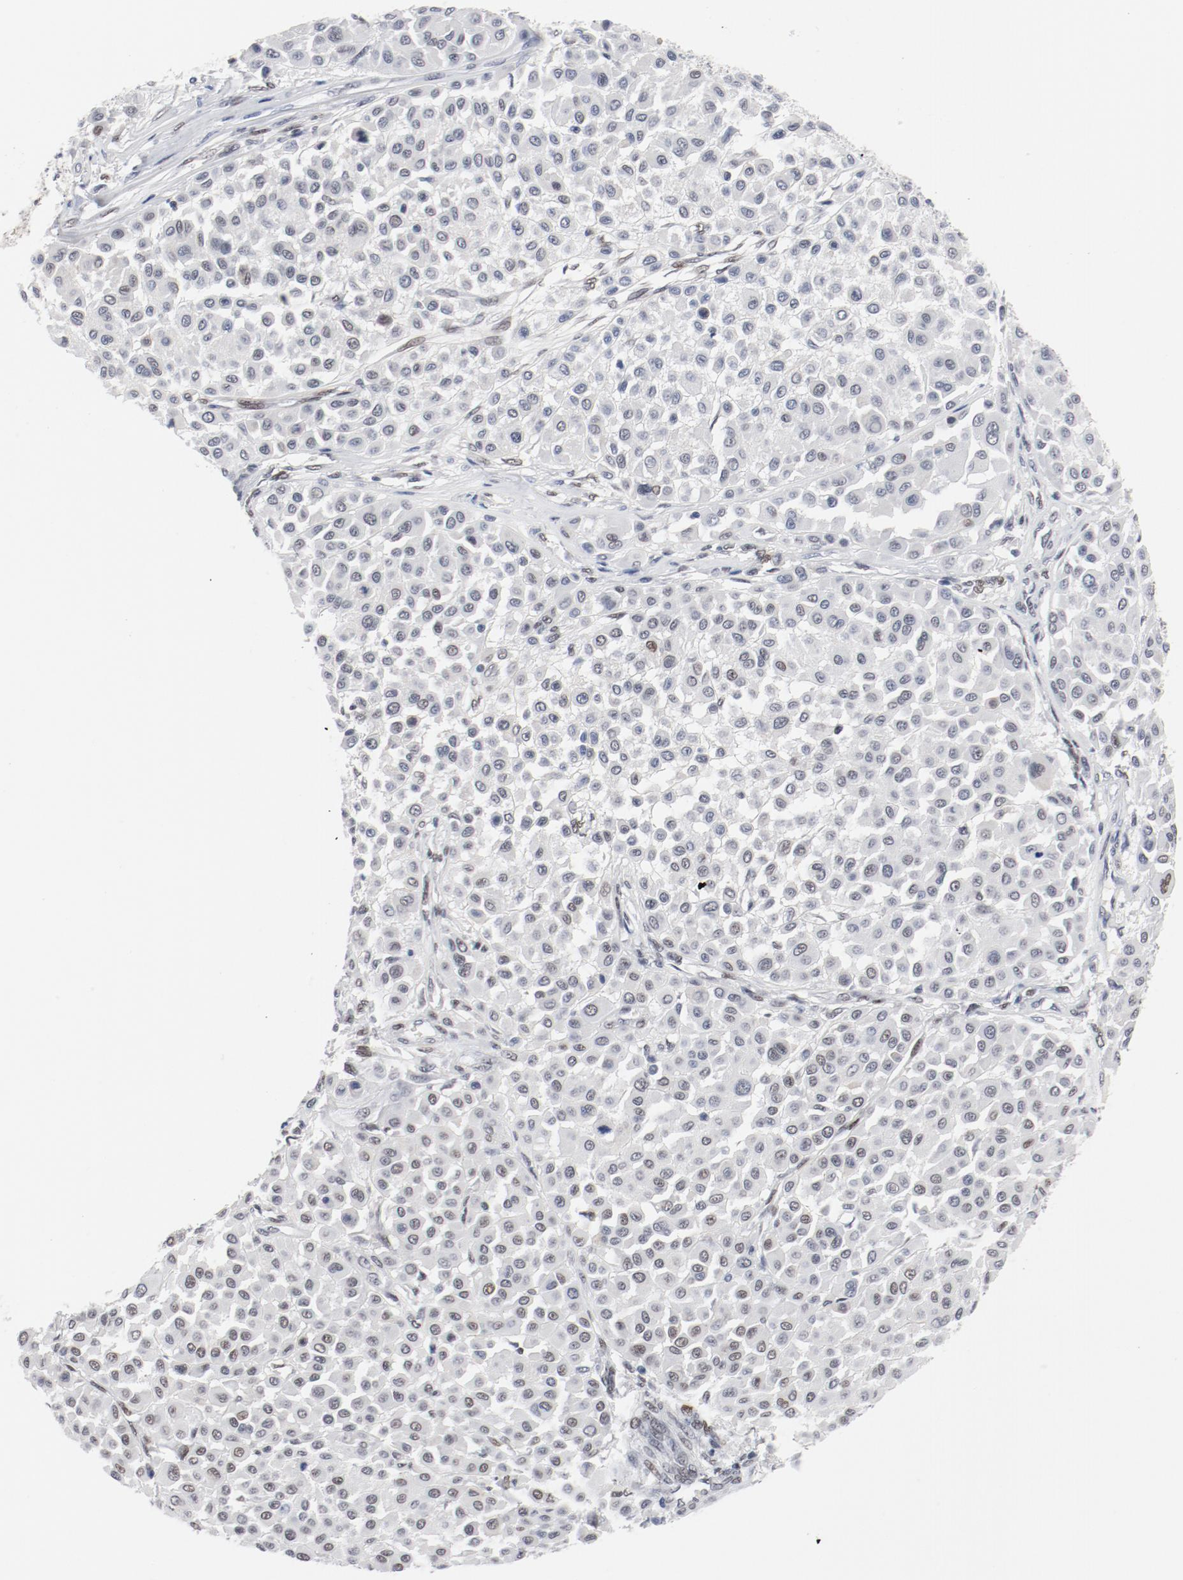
{"staining": {"intensity": "weak", "quantity": "25%-75%", "location": "nuclear"}, "tissue": "melanoma", "cell_type": "Tumor cells", "image_type": "cancer", "snomed": [{"axis": "morphology", "description": "Malignant melanoma, Metastatic site"}, {"axis": "topography", "description": "Soft tissue"}], "caption": "Brown immunohistochemical staining in human melanoma demonstrates weak nuclear staining in approximately 25%-75% of tumor cells. The staining is performed using DAB brown chromogen to label protein expression. The nuclei are counter-stained blue using hematoxylin.", "gene": "ARNT", "patient": {"sex": "male", "age": 41}}